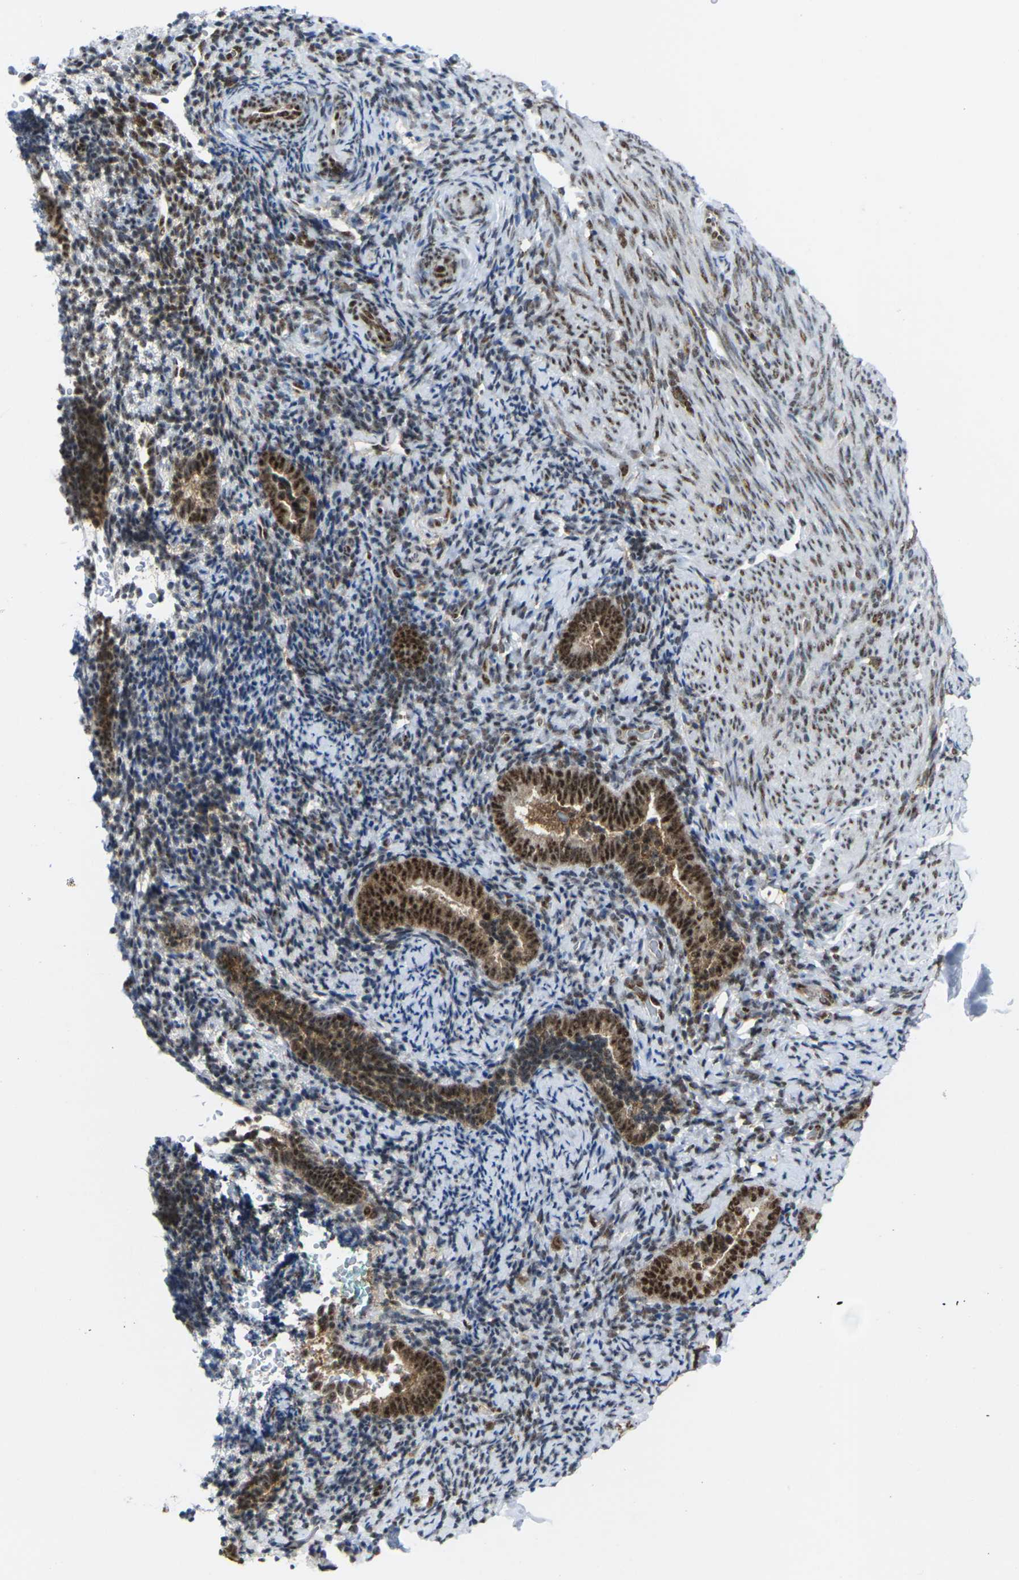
{"staining": {"intensity": "strong", "quantity": "25%-75%", "location": "nuclear"}, "tissue": "endometrium", "cell_type": "Cells in endometrial stroma", "image_type": "normal", "snomed": [{"axis": "morphology", "description": "Normal tissue, NOS"}, {"axis": "topography", "description": "Endometrium"}], "caption": "Immunohistochemical staining of unremarkable endometrium displays strong nuclear protein expression in about 25%-75% of cells in endometrial stroma.", "gene": "MAGOH", "patient": {"sex": "female", "age": 51}}